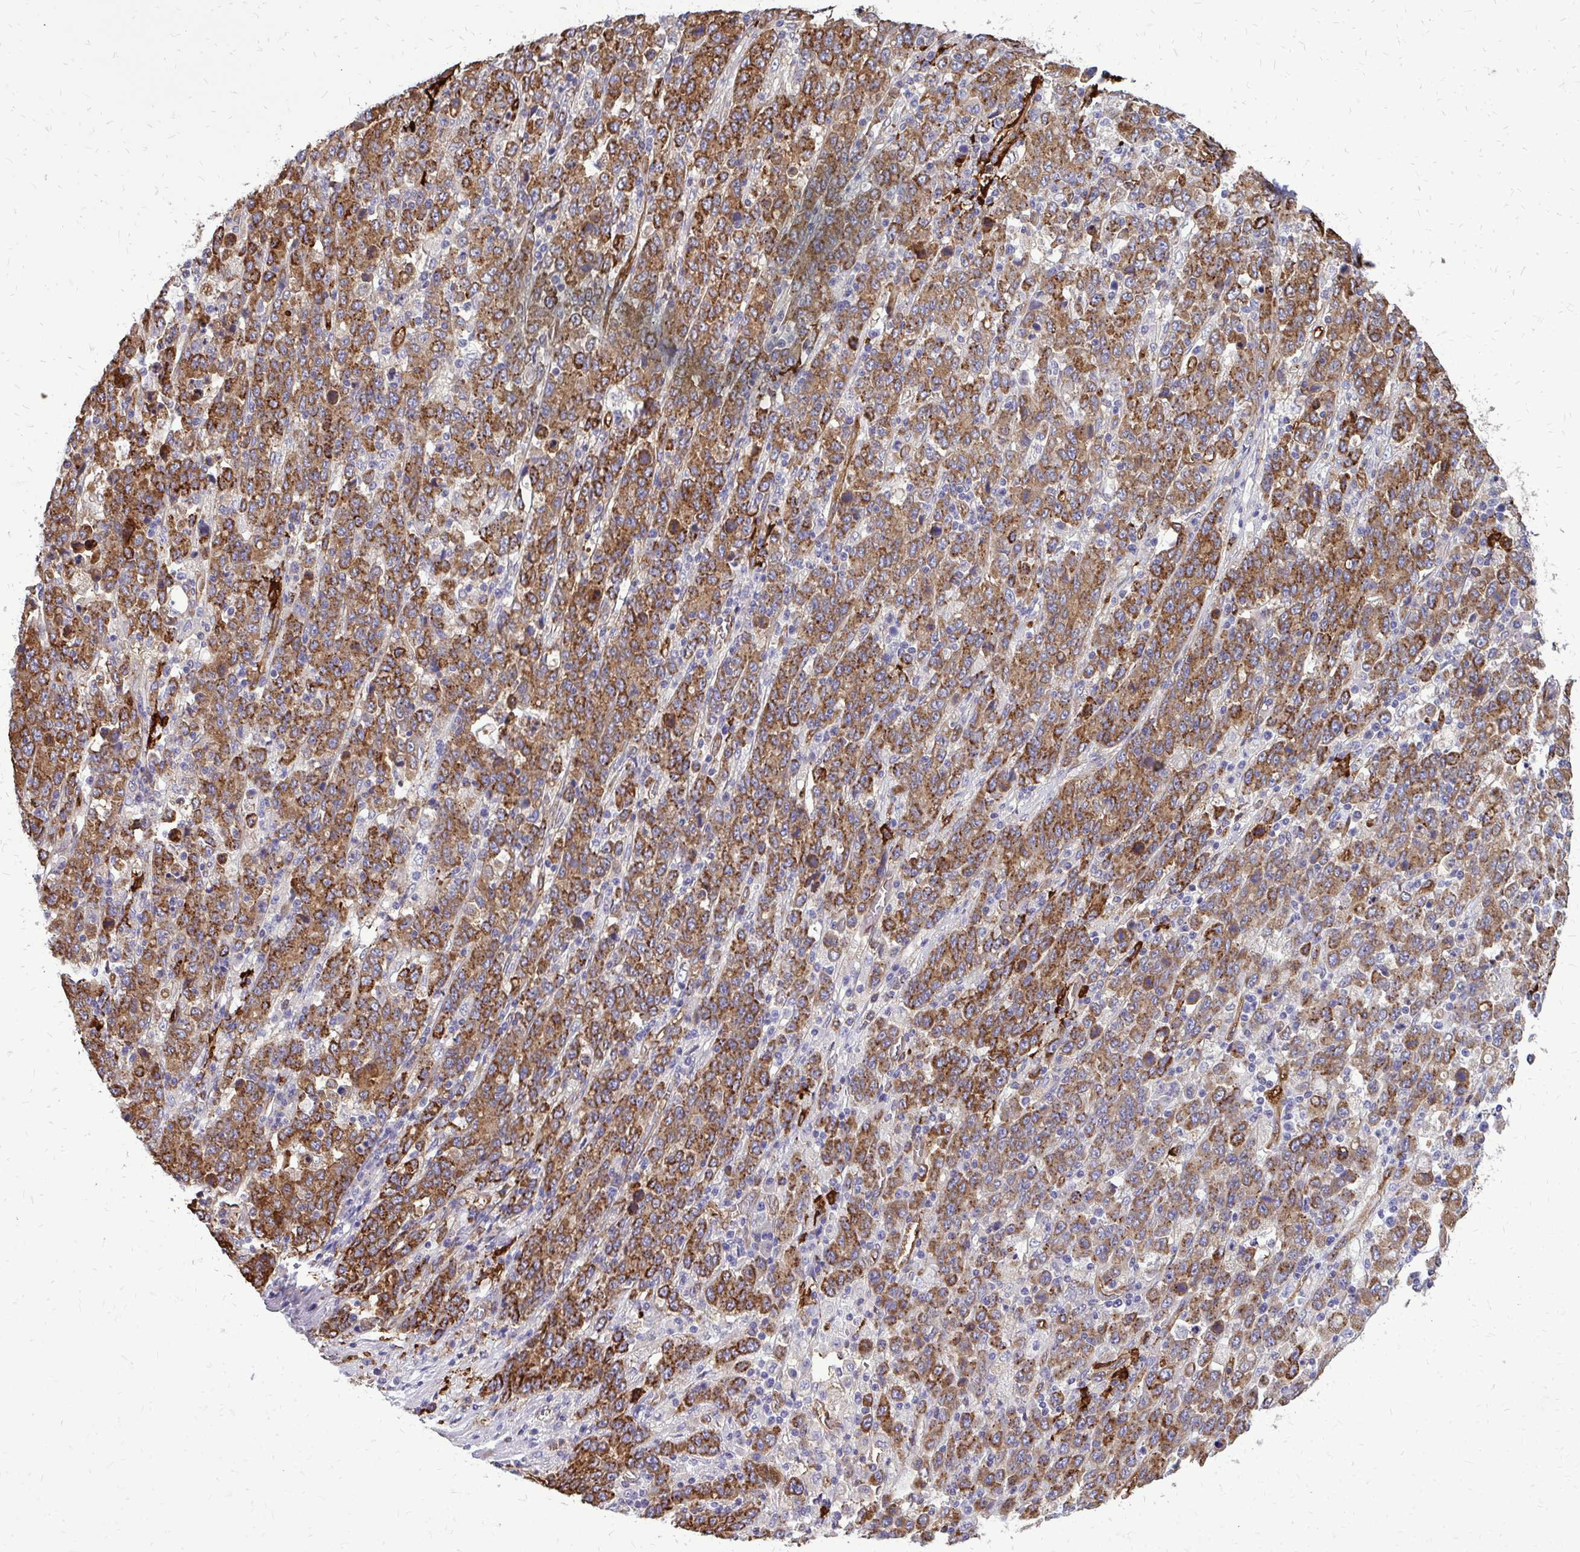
{"staining": {"intensity": "moderate", "quantity": ">75%", "location": "cytoplasmic/membranous"}, "tissue": "stomach cancer", "cell_type": "Tumor cells", "image_type": "cancer", "snomed": [{"axis": "morphology", "description": "Adenocarcinoma, NOS"}, {"axis": "topography", "description": "Stomach, upper"}], "caption": "Tumor cells reveal medium levels of moderate cytoplasmic/membranous staining in about >75% of cells in human adenocarcinoma (stomach). The protein is shown in brown color, while the nuclei are stained blue.", "gene": "MARCKSL1", "patient": {"sex": "male", "age": 69}}